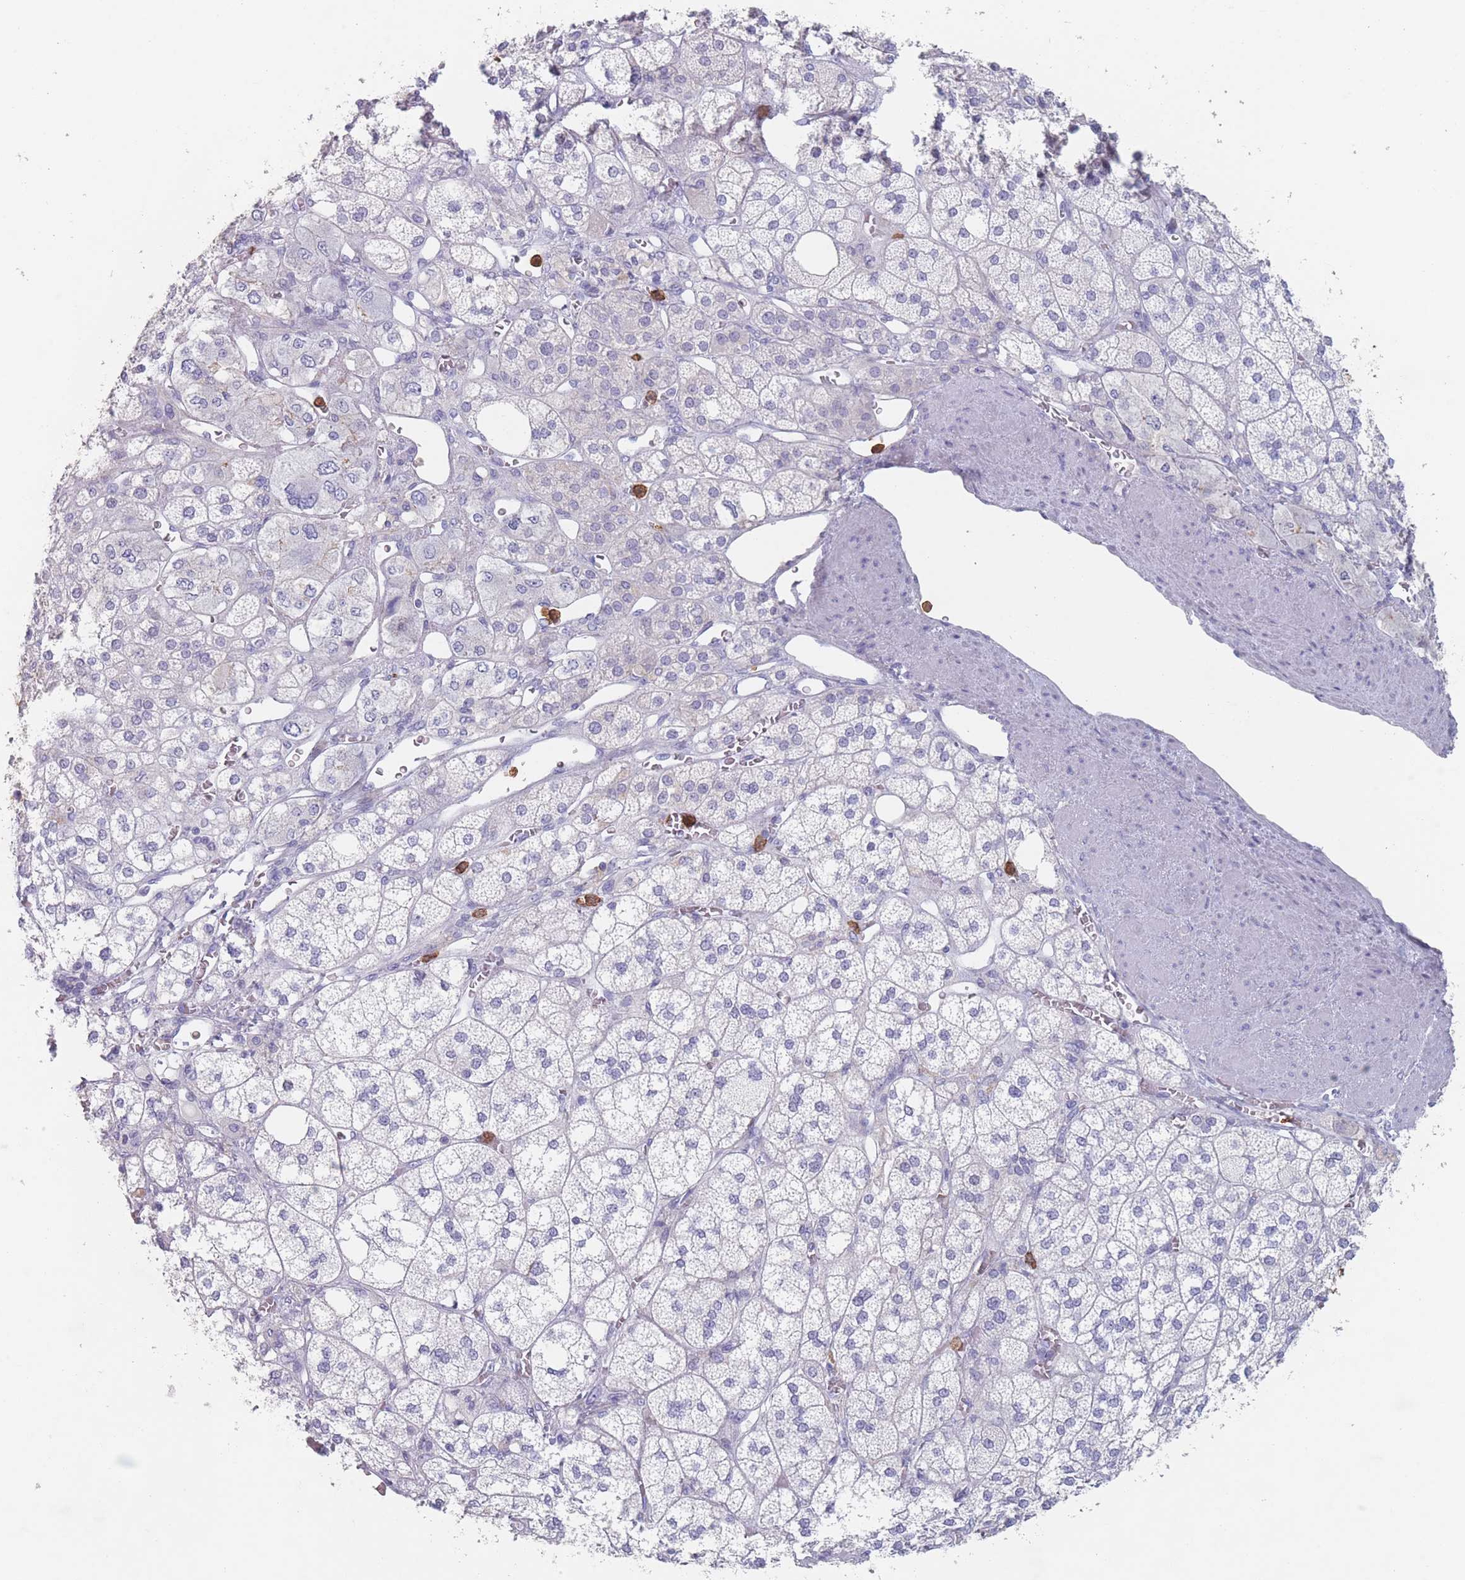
{"staining": {"intensity": "negative", "quantity": "none", "location": "none"}, "tissue": "adrenal gland", "cell_type": "Glandular cells", "image_type": "normal", "snomed": [{"axis": "morphology", "description": "Normal tissue, NOS"}, {"axis": "topography", "description": "Adrenal gland"}], "caption": "This is a micrograph of immunohistochemistry (IHC) staining of benign adrenal gland, which shows no positivity in glandular cells. (DAB (3,3'-diaminobenzidine) IHC with hematoxylin counter stain).", "gene": "ATP1A3", "patient": {"sex": "male", "age": 61}}